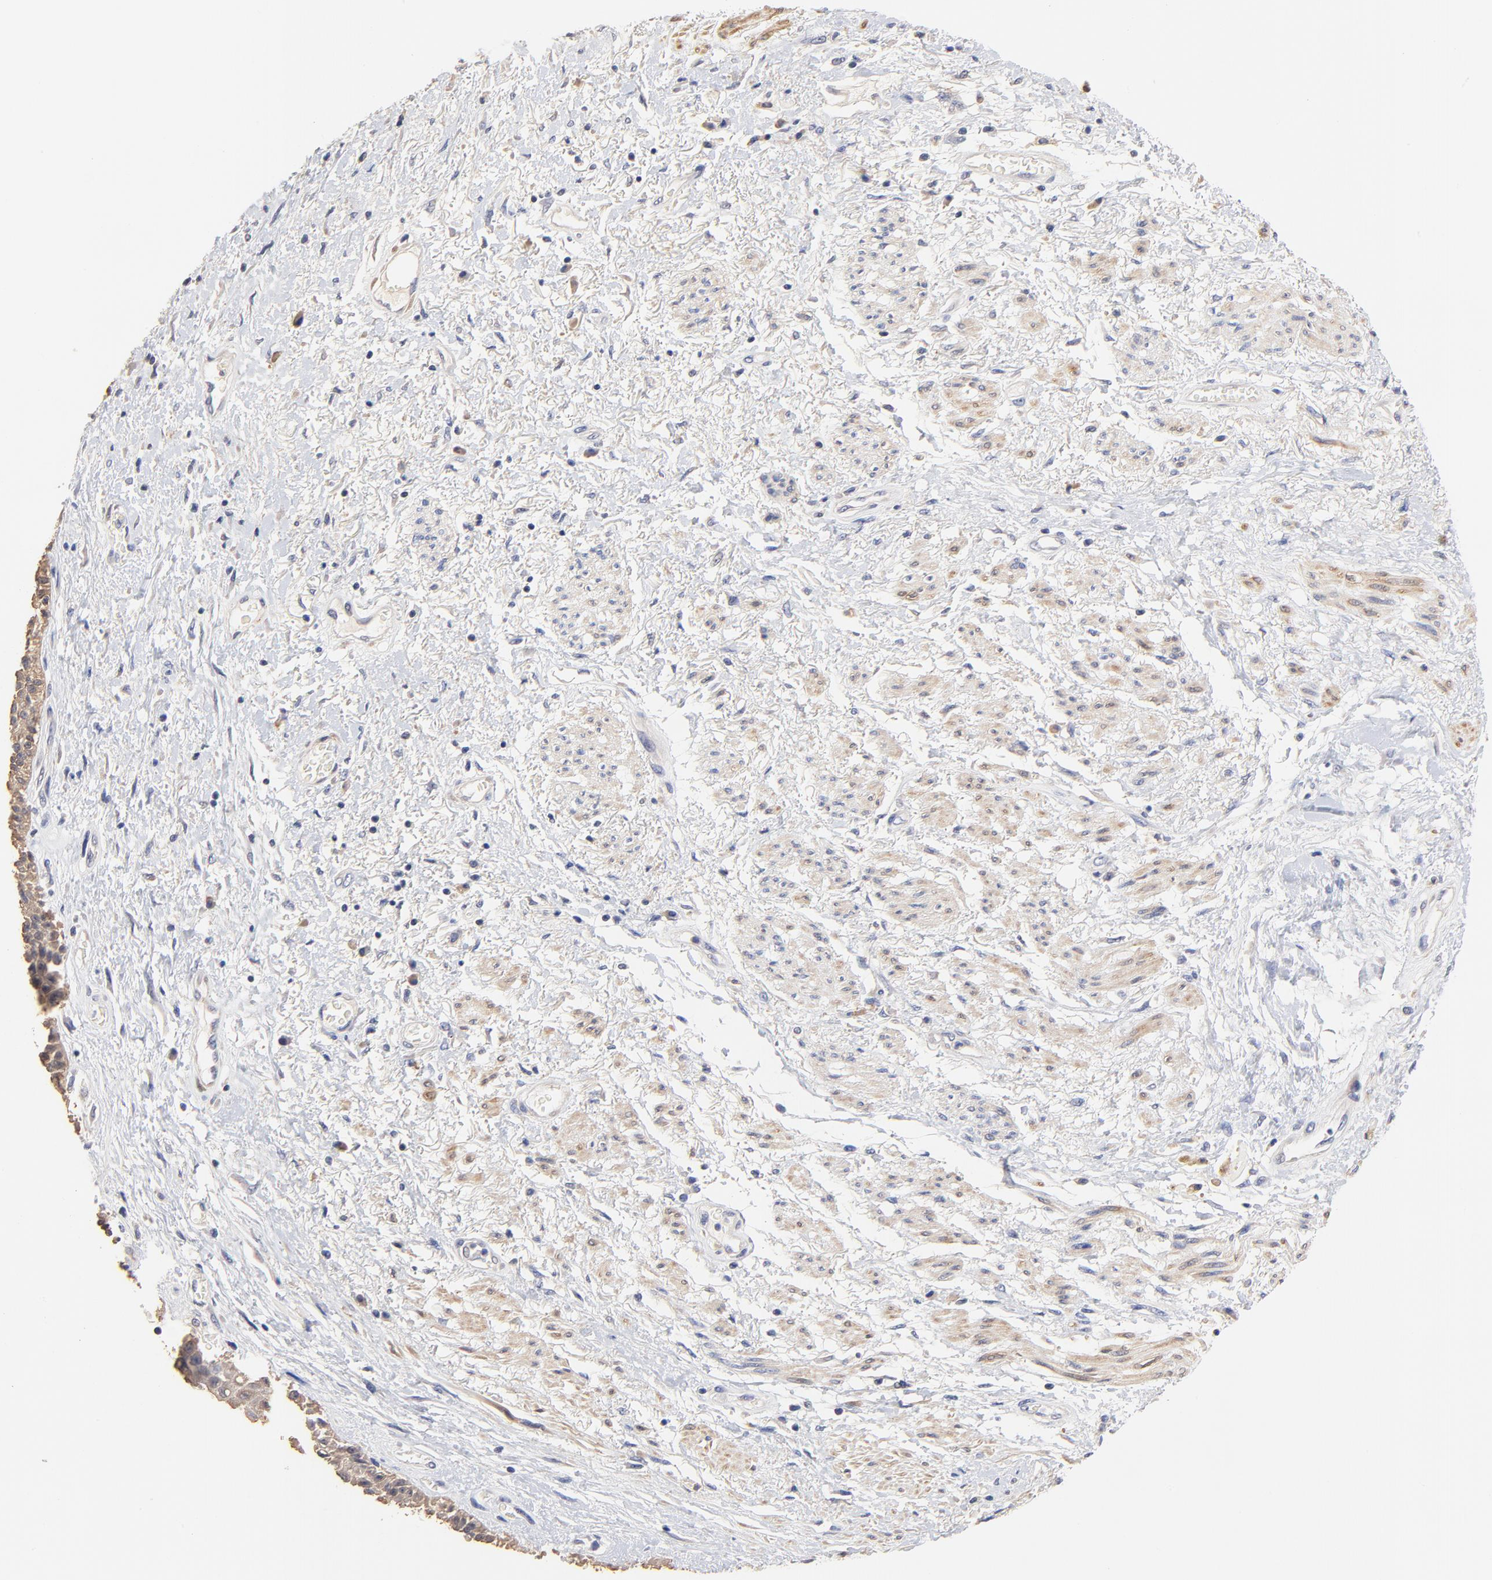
{"staining": {"intensity": "weak", "quantity": "25%-75%", "location": "cytoplasmic/membranous"}, "tissue": "skin", "cell_type": "Epidermal cells", "image_type": "normal", "snomed": [{"axis": "morphology", "description": "Normal tissue, NOS"}, {"axis": "topography", "description": "Anal"}], "caption": "Skin stained with a brown dye exhibits weak cytoplasmic/membranous positive positivity in approximately 25%-75% of epidermal cells.", "gene": "TWNK", "patient": {"sex": "female", "age": 46}}